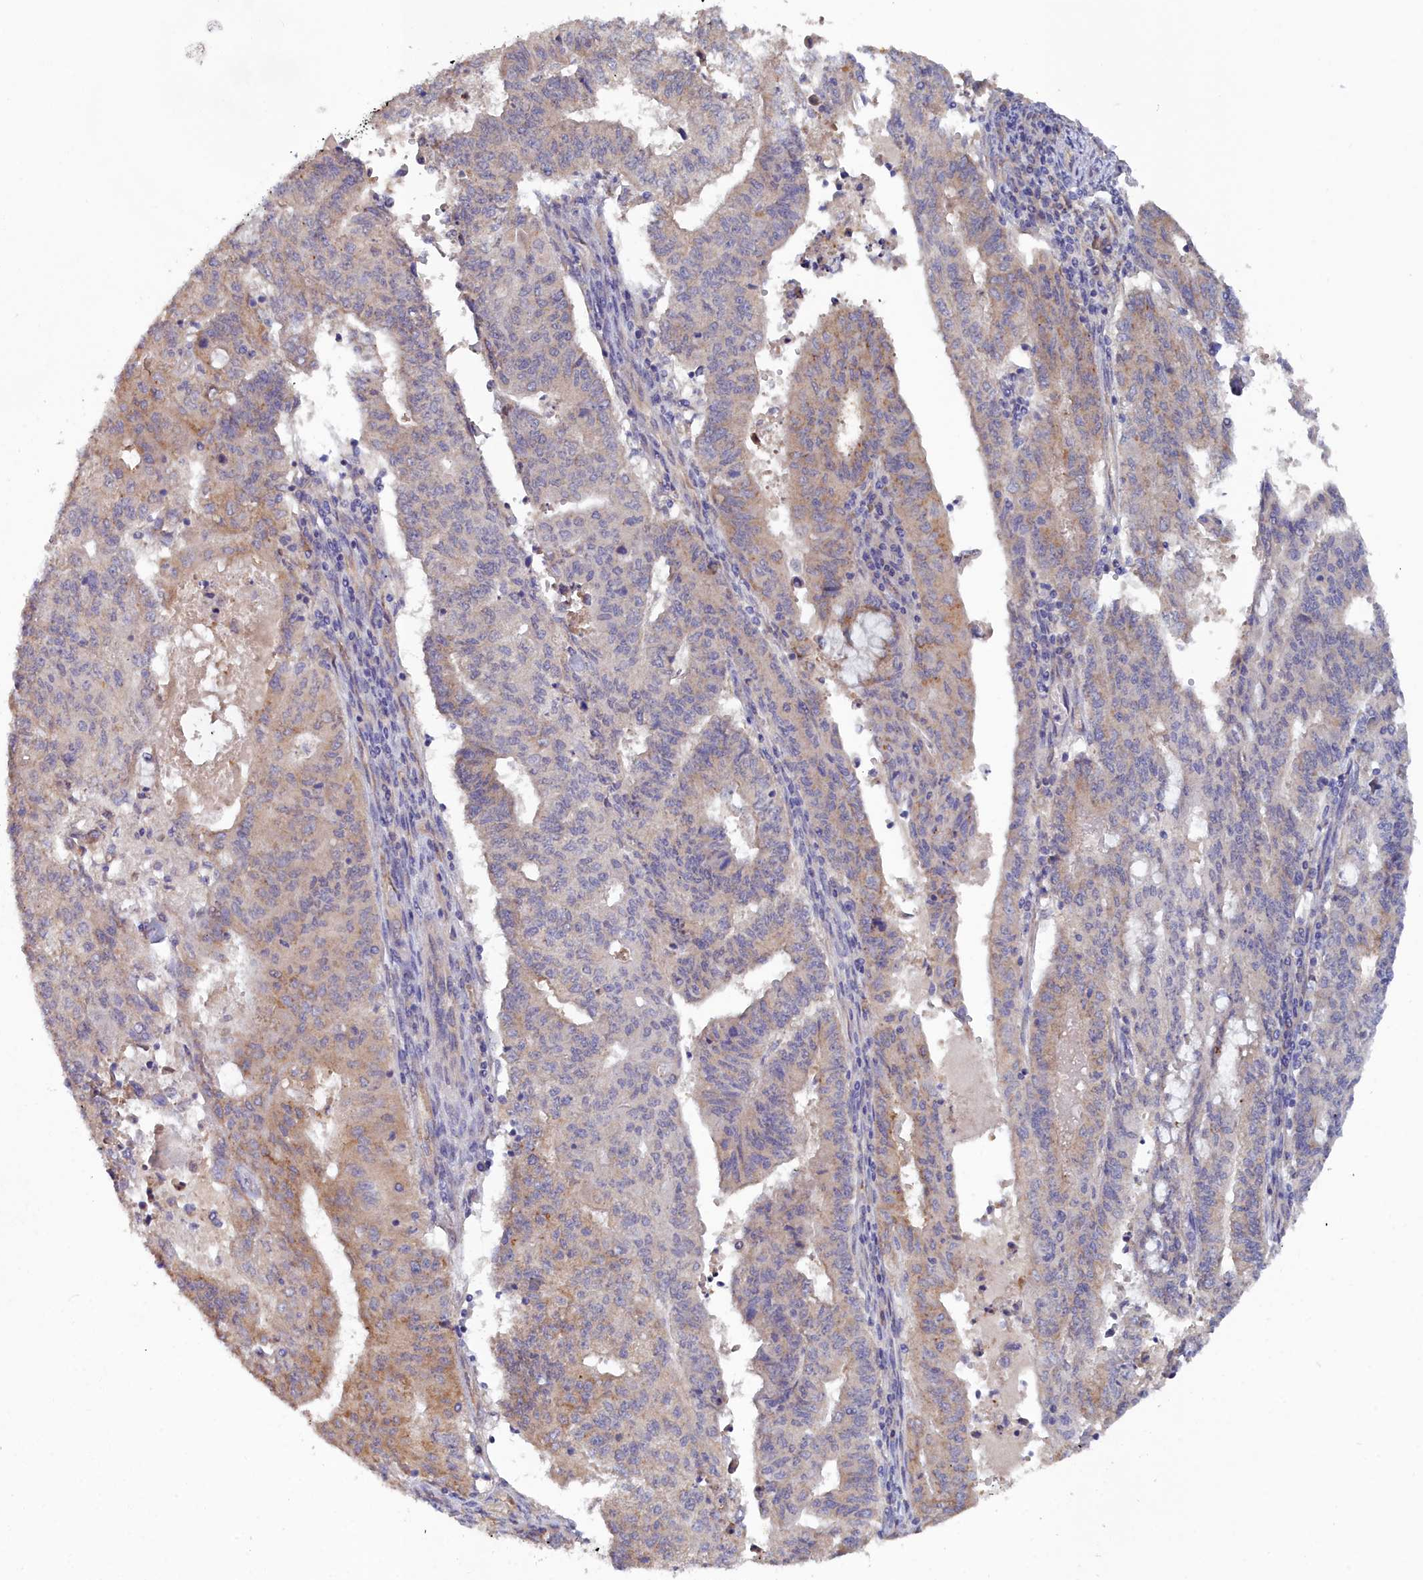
{"staining": {"intensity": "weak", "quantity": "25%-75%", "location": "cytoplasmic/membranous"}, "tissue": "endometrial cancer", "cell_type": "Tumor cells", "image_type": "cancer", "snomed": [{"axis": "morphology", "description": "Adenocarcinoma, NOS"}, {"axis": "topography", "description": "Endometrium"}], "caption": "Immunohistochemical staining of endometrial adenocarcinoma demonstrates low levels of weak cytoplasmic/membranous protein expression in approximately 25%-75% of tumor cells.", "gene": "RDX", "patient": {"sex": "female", "age": 59}}